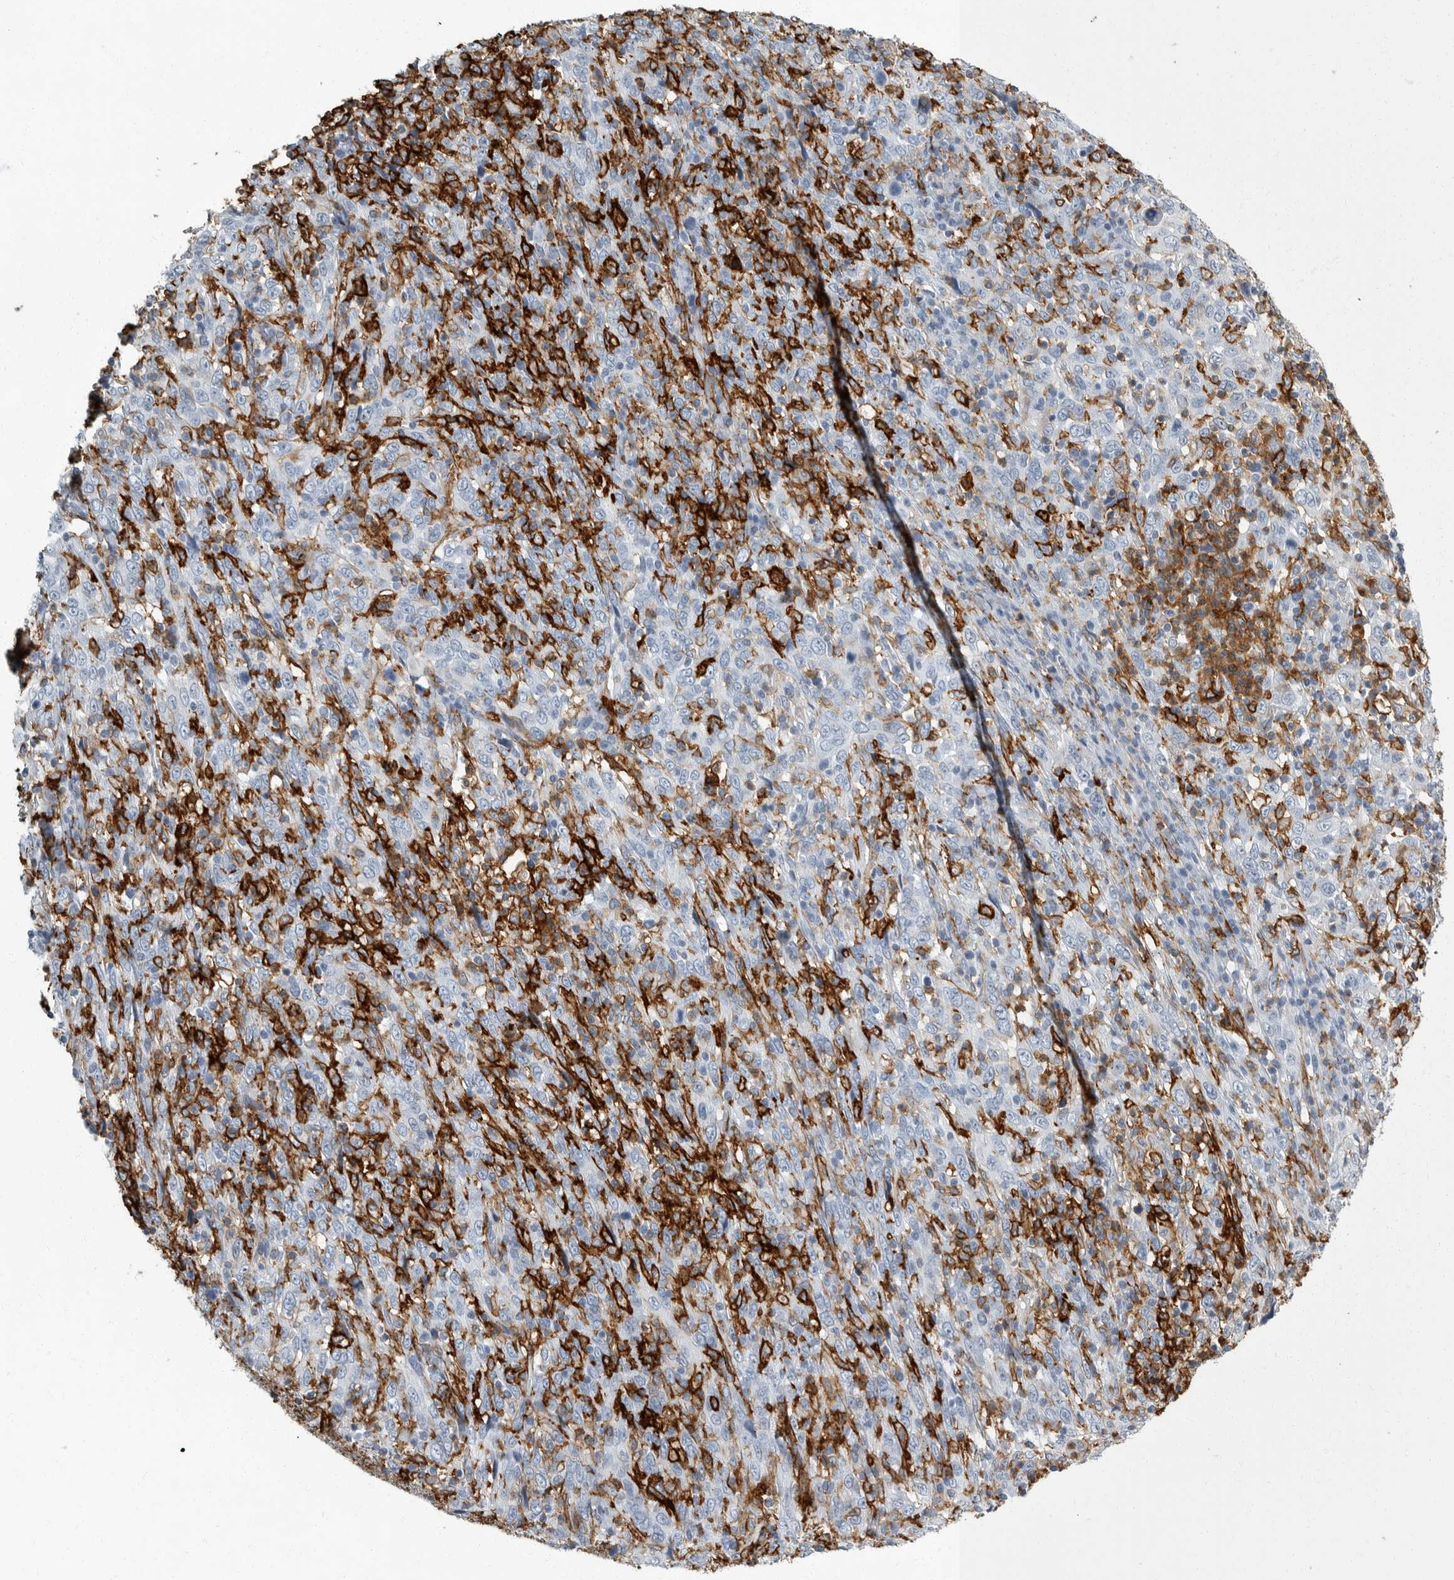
{"staining": {"intensity": "negative", "quantity": "none", "location": "none"}, "tissue": "cervical cancer", "cell_type": "Tumor cells", "image_type": "cancer", "snomed": [{"axis": "morphology", "description": "Squamous cell carcinoma, NOS"}, {"axis": "topography", "description": "Cervix"}], "caption": "This histopathology image is of squamous cell carcinoma (cervical) stained with immunohistochemistry (IHC) to label a protein in brown with the nuclei are counter-stained blue. There is no expression in tumor cells.", "gene": "FCER1G", "patient": {"sex": "female", "age": 46}}